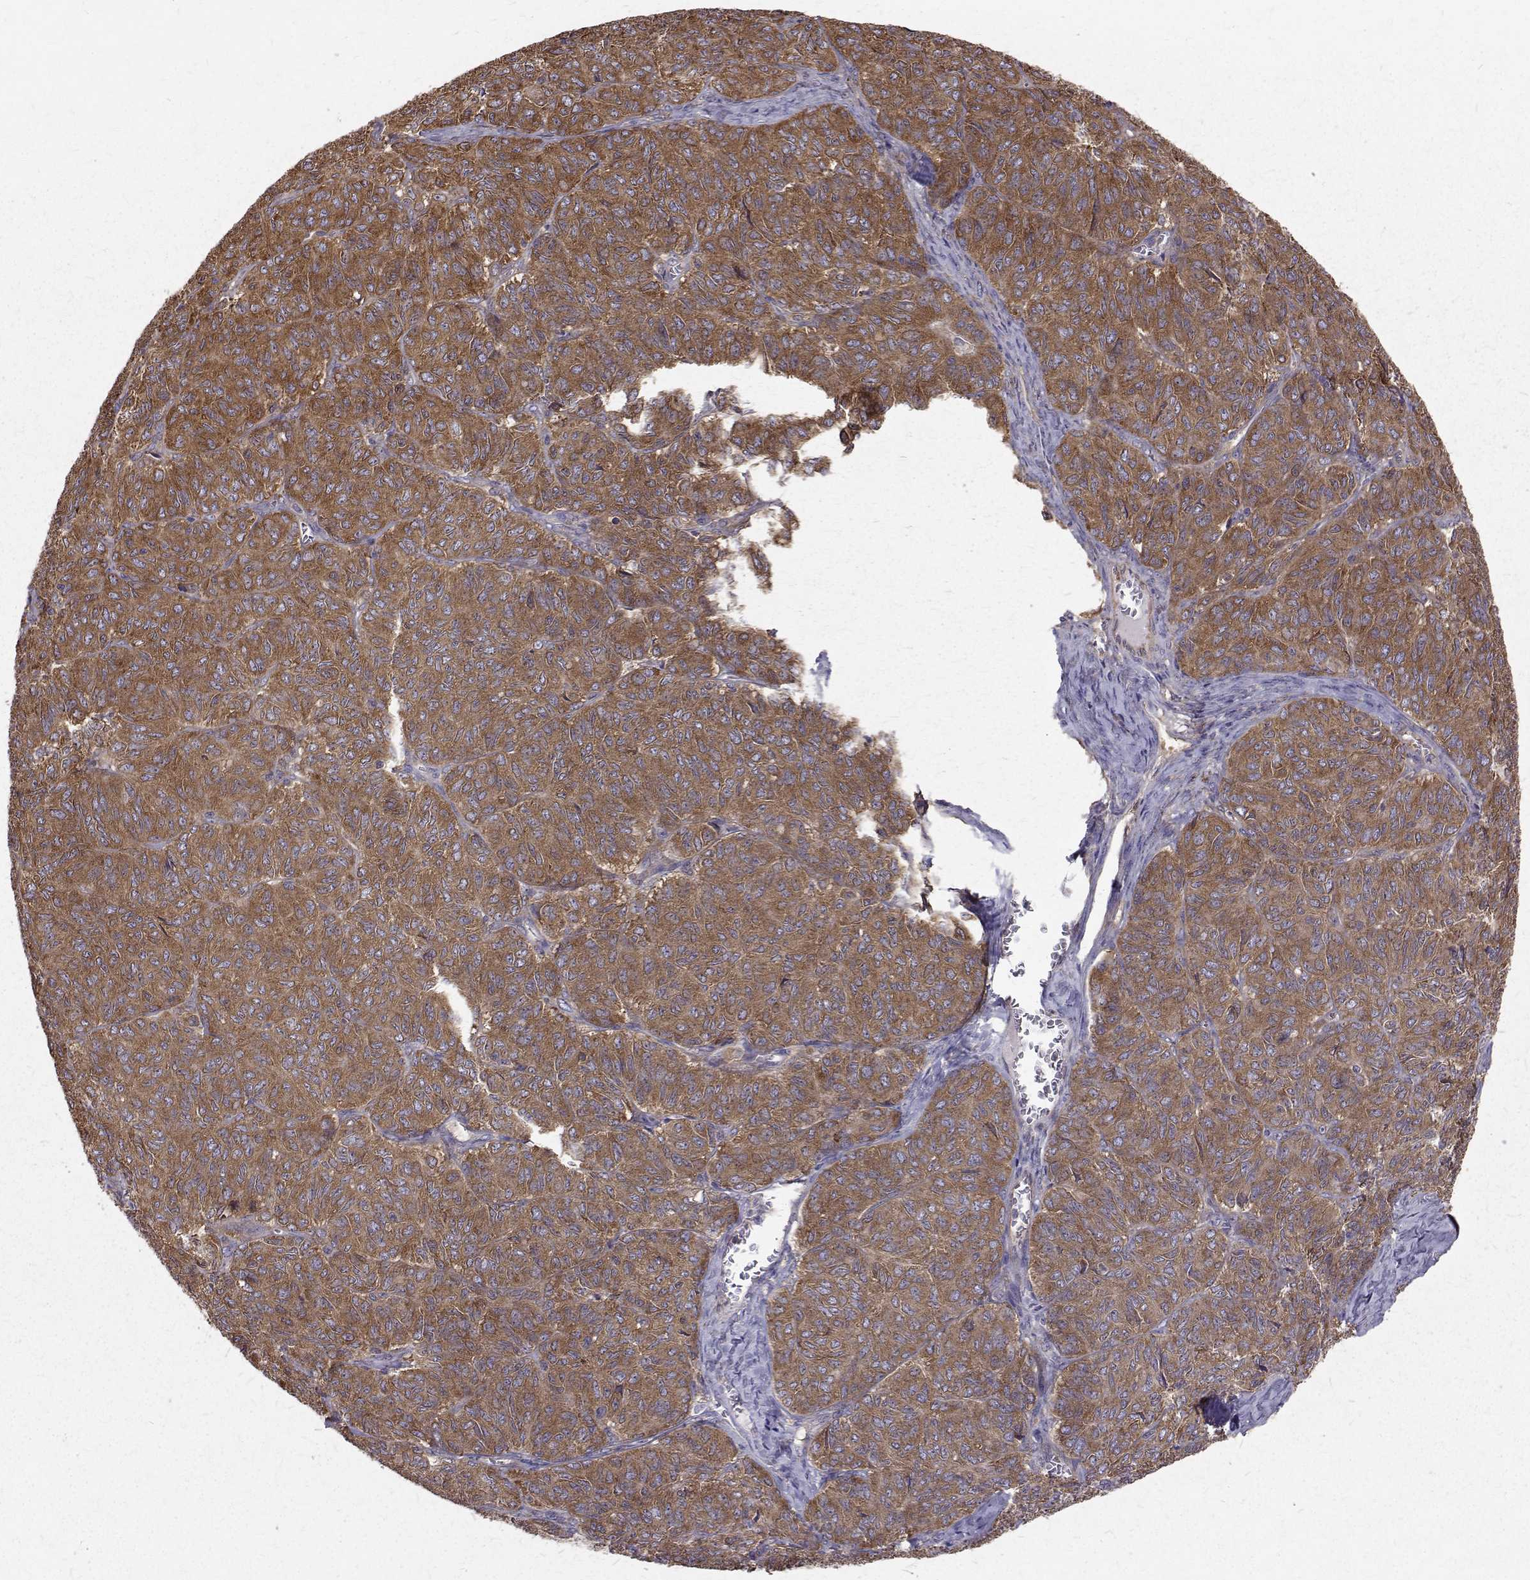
{"staining": {"intensity": "moderate", "quantity": ">75%", "location": "cytoplasmic/membranous"}, "tissue": "ovarian cancer", "cell_type": "Tumor cells", "image_type": "cancer", "snomed": [{"axis": "morphology", "description": "Carcinoma, endometroid"}, {"axis": "topography", "description": "Ovary"}], "caption": "Immunohistochemical staining of human ovarian cancer (endometroid carcinoma) exhibits moderate cytoplasmic/membranous protein staining in approximately >75% of tumor cells.", "gene": "FARSB", "patient": {"sex": "female", "age": 80}}